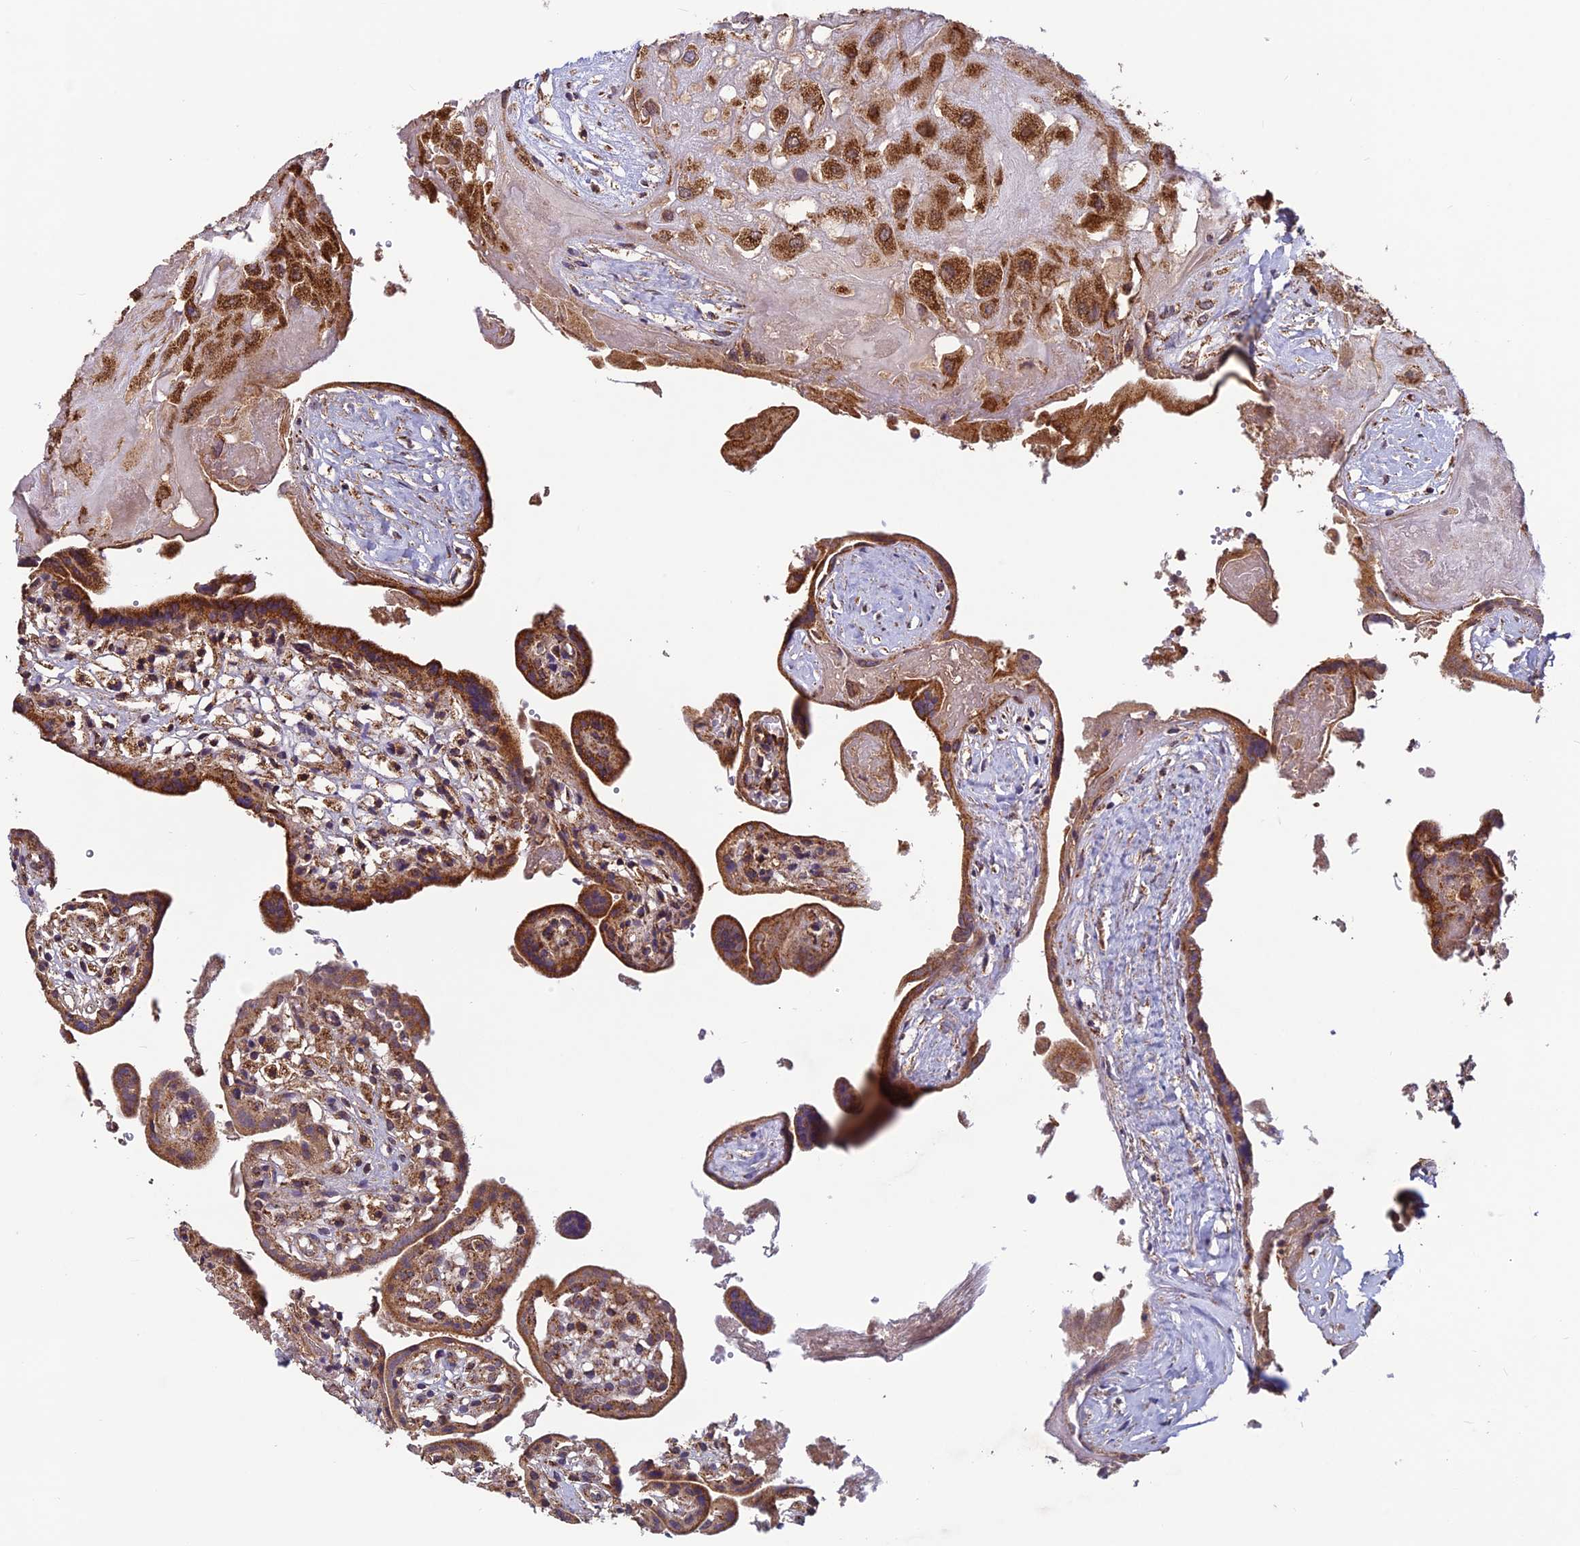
{"staining": {"intensity": "strong", "quantity": ">75%", "location": "cytoplasmic/membranous"}, "tissue": "placenta", "cell_type": "Decidual cells", "image_type": "normal", "snomed": [{"axis": "morphology", "description": "Normal tissue, NOS"}, {"axis": "topography", "description": "Placenta"}], "caption": "Protein staining of benign placenta displays strong cytoplasmic/membranous expression in about >75% of decidual cells. (brown staining indicates protein expression, while blue staining denotes nuclei).", "gene": "CCDC15", "patient": {"sex": "female", "age": 37}}